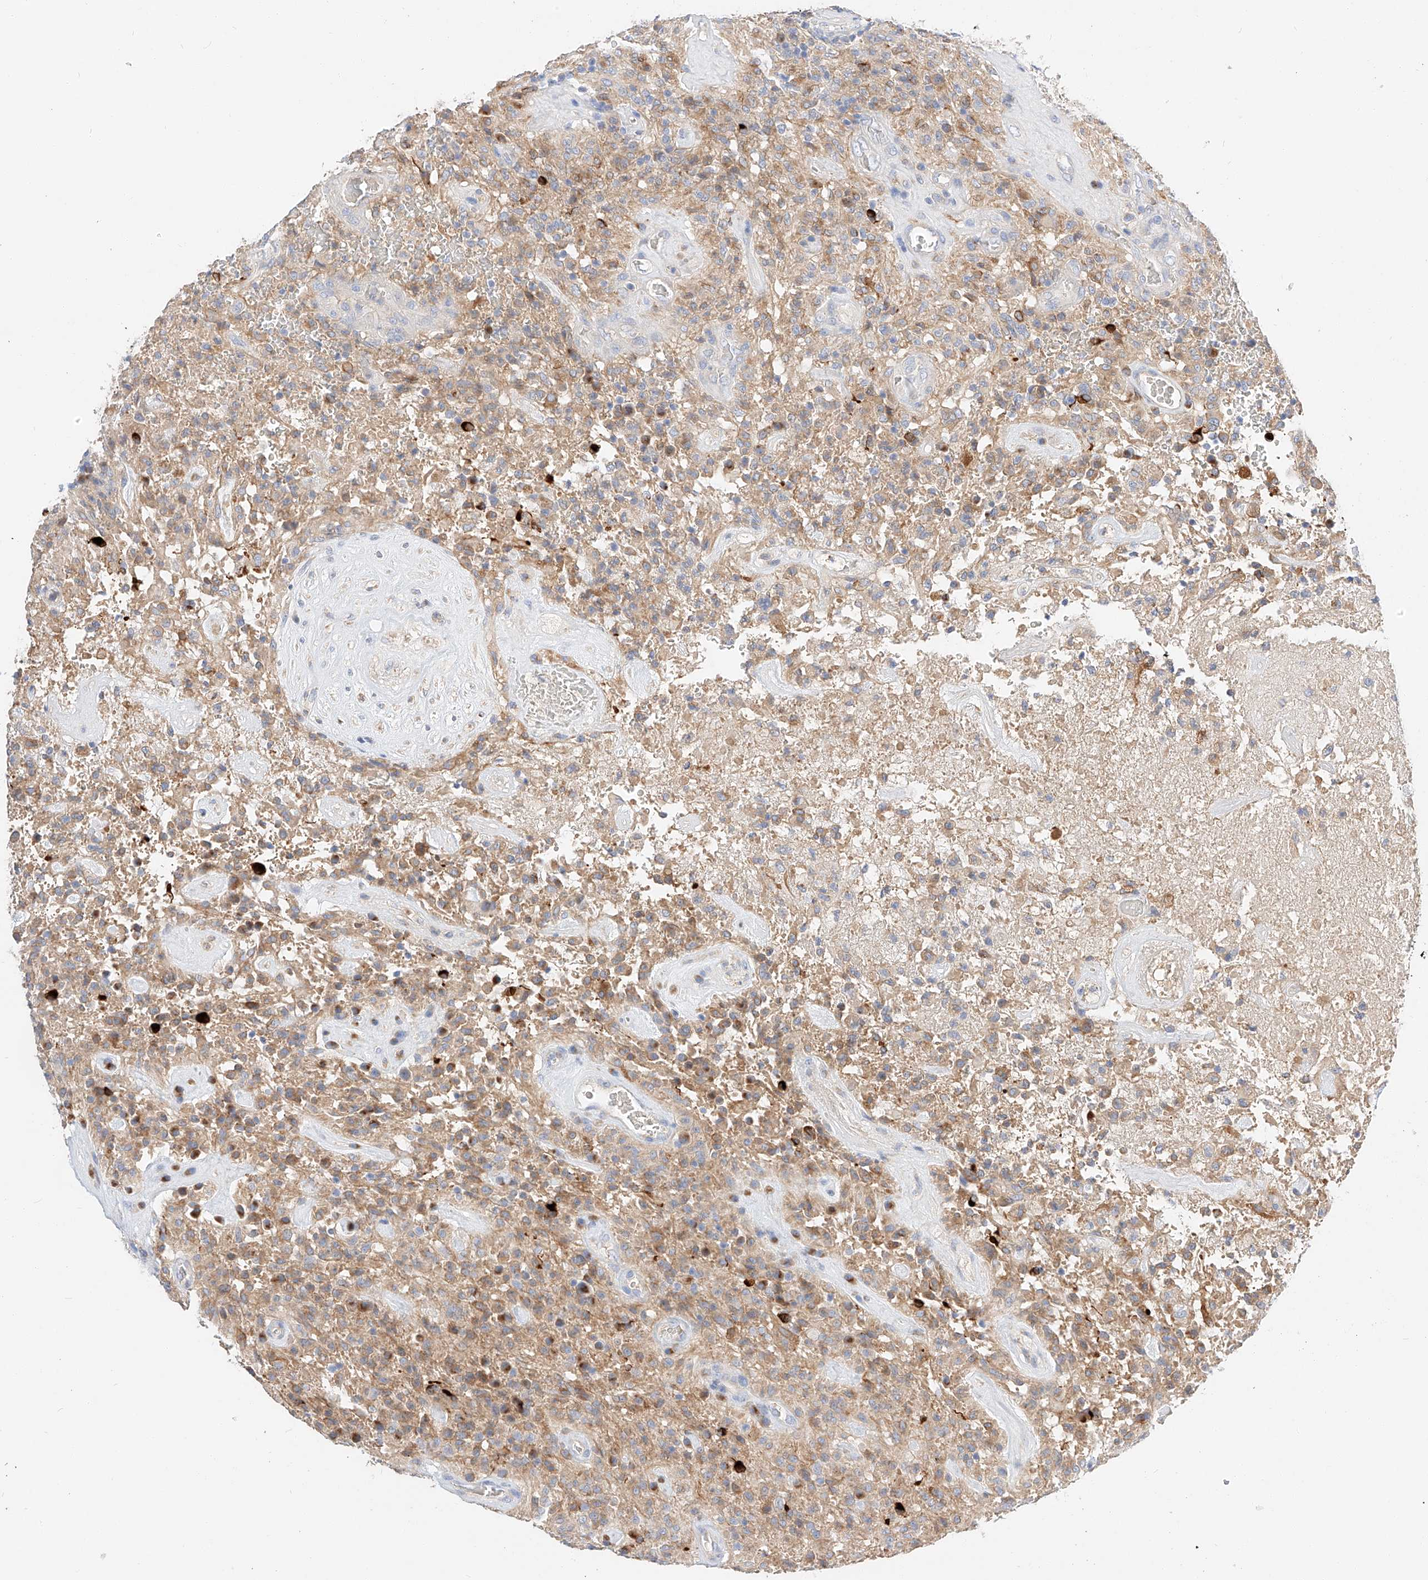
{"staining": {"intensity": "weak", "quantity": "25%-75%", "location": "cytoplasmic/membranous"}, "tissue": "glioma", "cell_type": "Tumor cells", "image_type": "cancer", "snomed": [{"axis": "morphology", "description": "Glioma, malignant, High grade"}, {"axis": "topography", "description": "Brain"}], "caption": "Immunohistochemical staining of glioma exhibits low levels of weak cytoplasmic/membranous protein positivity in about 25%-75% of tumor cells.", "gene": "MAP7", "patient": {"sex": "female", "age": 57}}